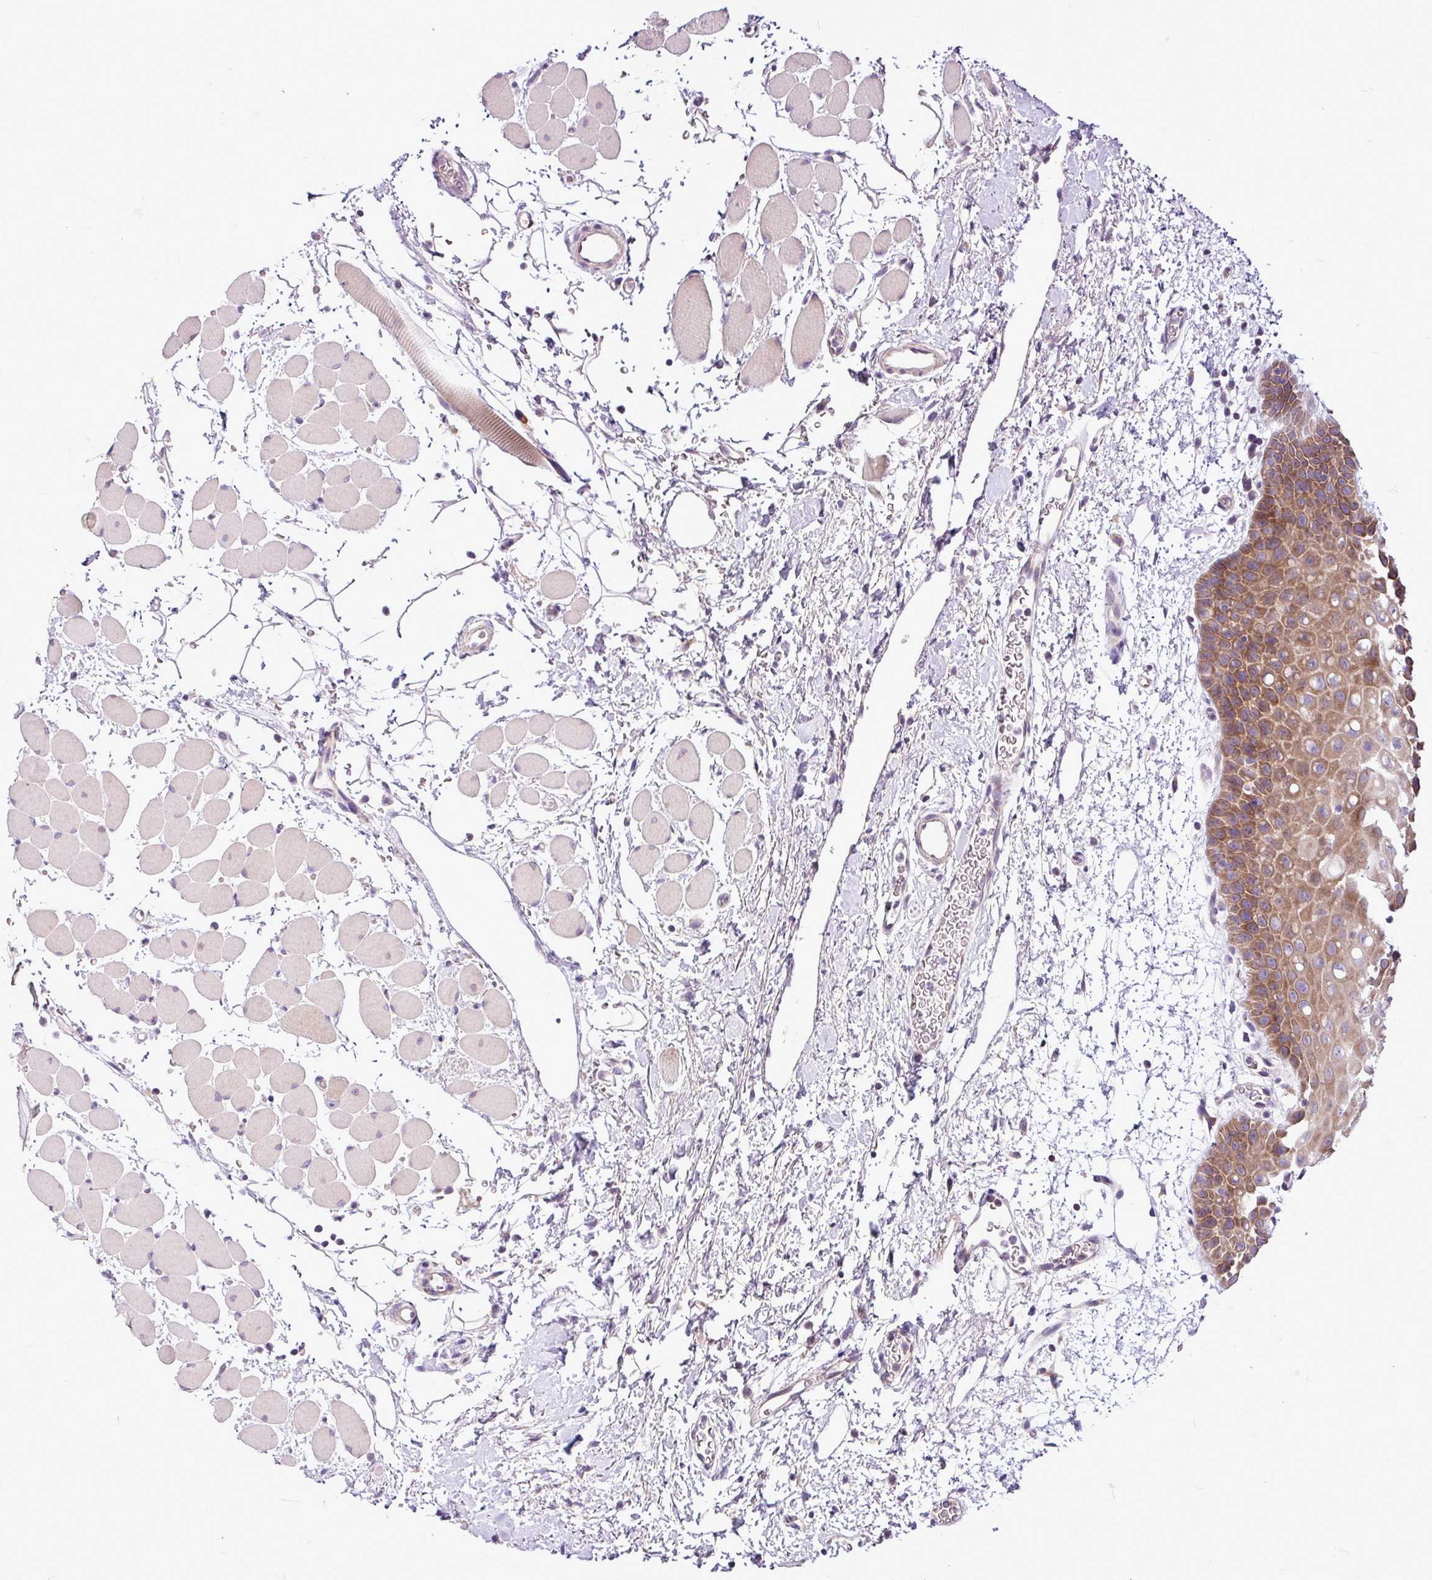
{"staining": {"intensity": "strong", "quantity": "25%-75%", "location": "cytoplasmic/membranous"}, "tissue": "oral mucosa", "cell_type": "Squamous epithelial cells", "image_type": "normal", "snomed": [{"axis": "morphology", "description": "Normal tissue, NOS"}, {"axis": "topography", "description": "Oral tissue"}, {"axis": "topography", "description": "Tounge, NOS"}], "caption": "About 25%-75% of squamous epithelial cells in normal oral mucosa reveal strong cytoplasmic/membranous protein expression as visualized by brown immunohistochemical staining.", "gene": "MROH2A", "patient": {"sex": "female", "age": 59}}